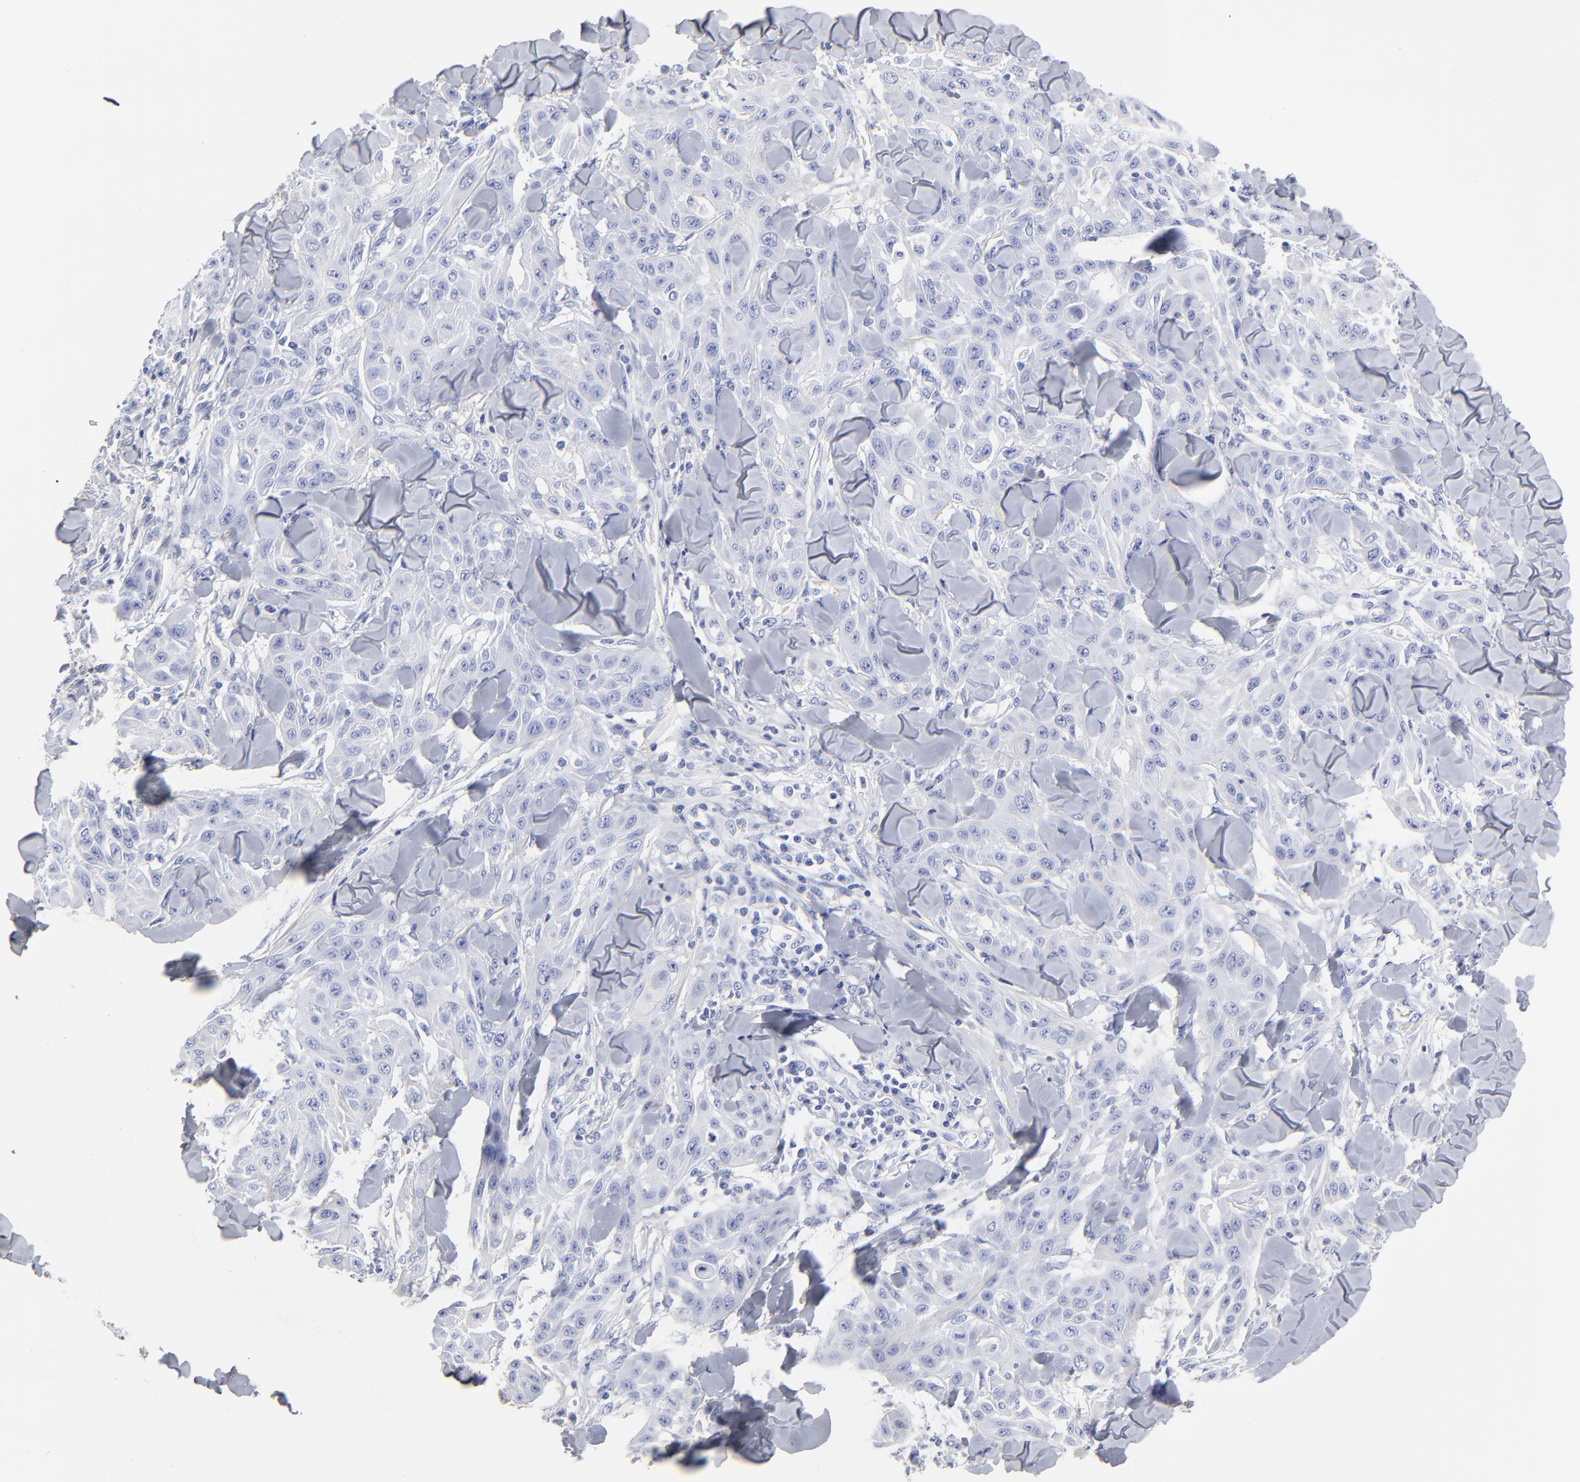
{"staining": {"intensity": "negative", "quantity": "none", "location": "none"}, "tissue": "skin cancer", "cell_type": "Tumor cells", "image_type": "cancer", "snomed": [{"axis": "morphology", "description": "Squamous cell carcinoma, NOS"}, {"axis": "topography", "description": "Skin"}], "caption": "Immunohistochemical staining of skin squamous cell carcinoma exhibits no significant positivity in tumor cells. The staining is performed using DAB brown chromogen with nuclei counter-stained in using hematoxylin.", "gene": "DCN", "patient": {"sex": "male", "age": 24}}